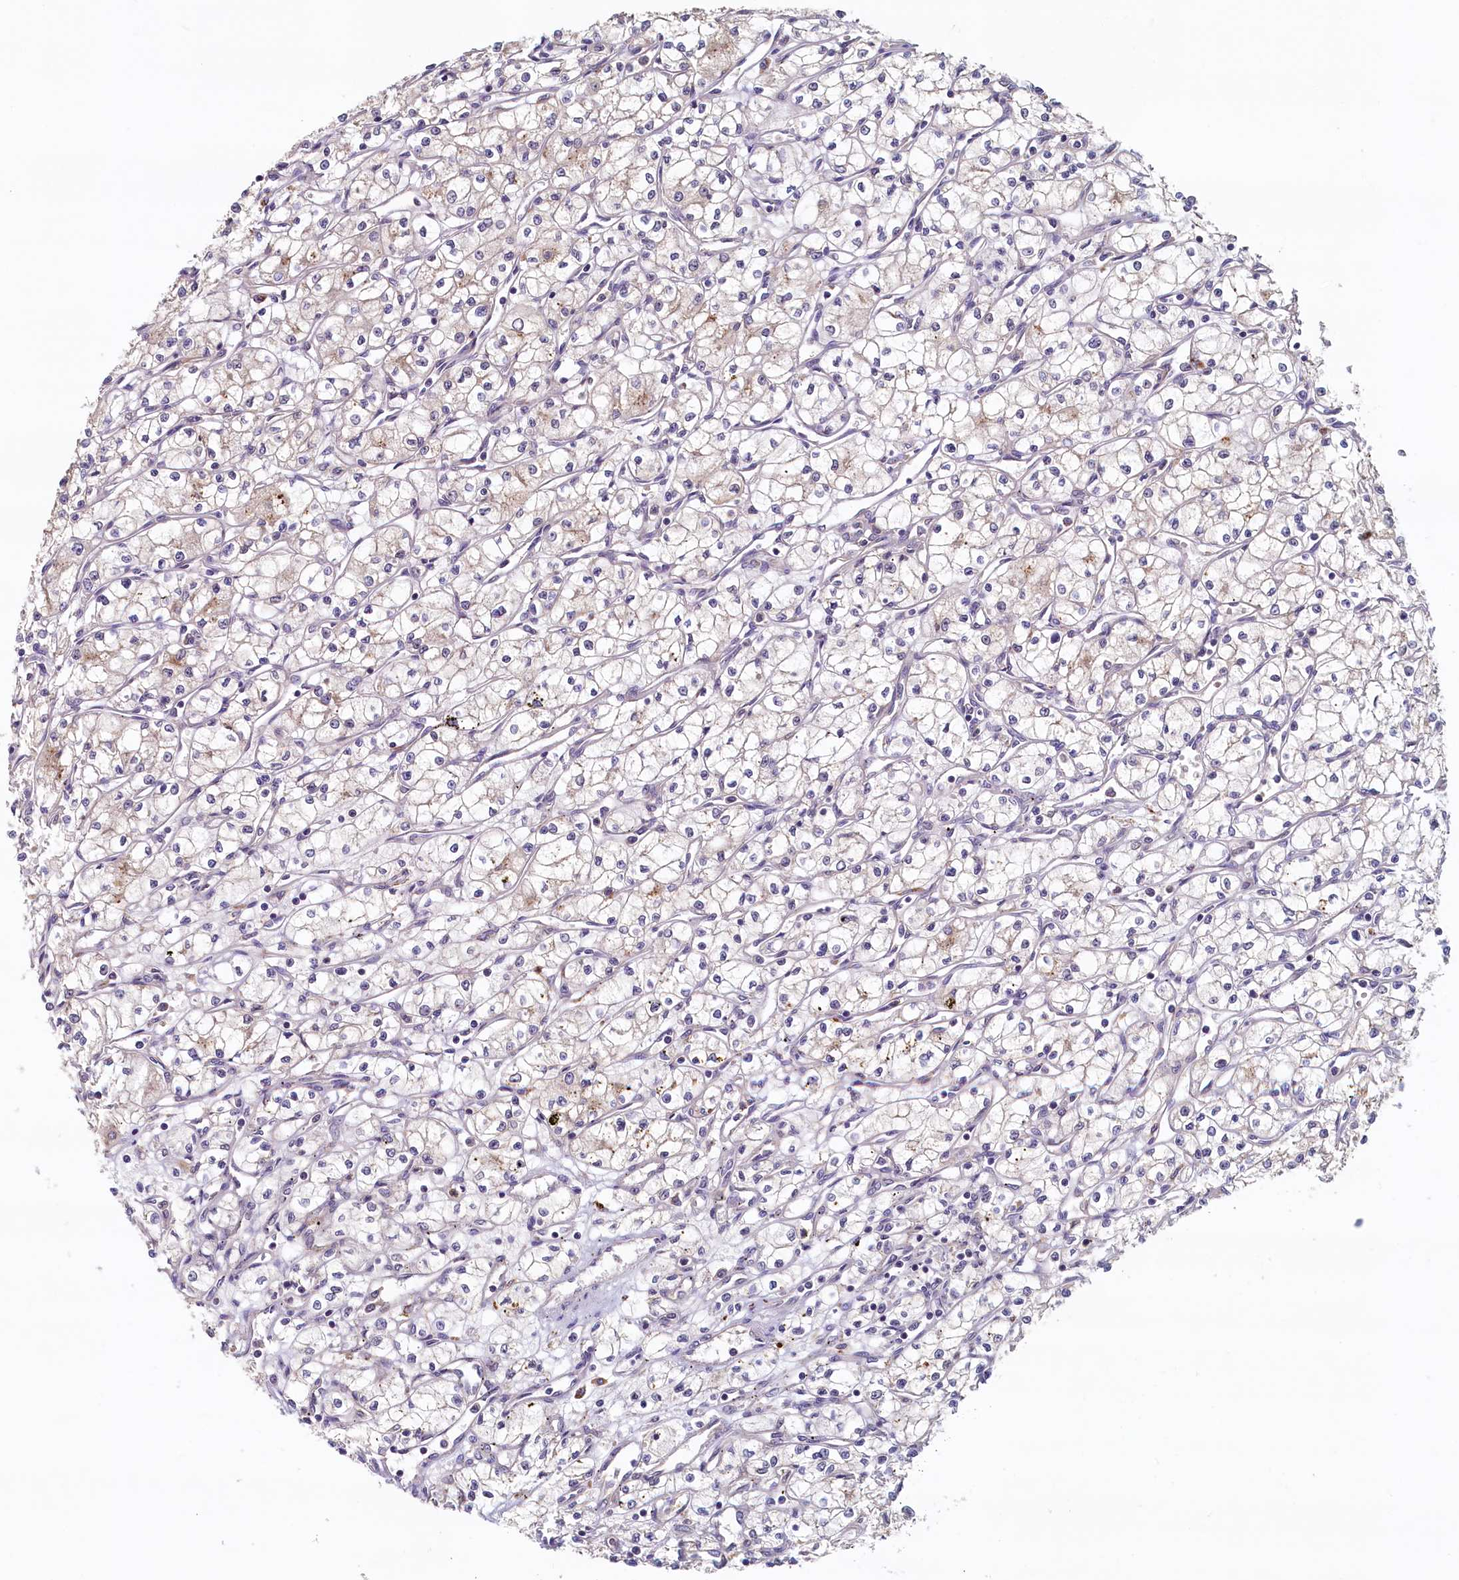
{"staining": {"intensity": "negative", "quantity": "none", "location": "none"}, "tissue": "renal cancer", "cell_type": "Tumor cells", "image_type": "cancer", "snomed": [{"axis": "morphology", "description": "Adenocarcinoma, NOS"}, {"axis": "topography", "description": "Kidney"}], "caption": "Tumor cells are negative for protein expression in human renal adenocarcinoma.", "gene": "NUBP2", "patient": {"sex": "male", "age": 59}}